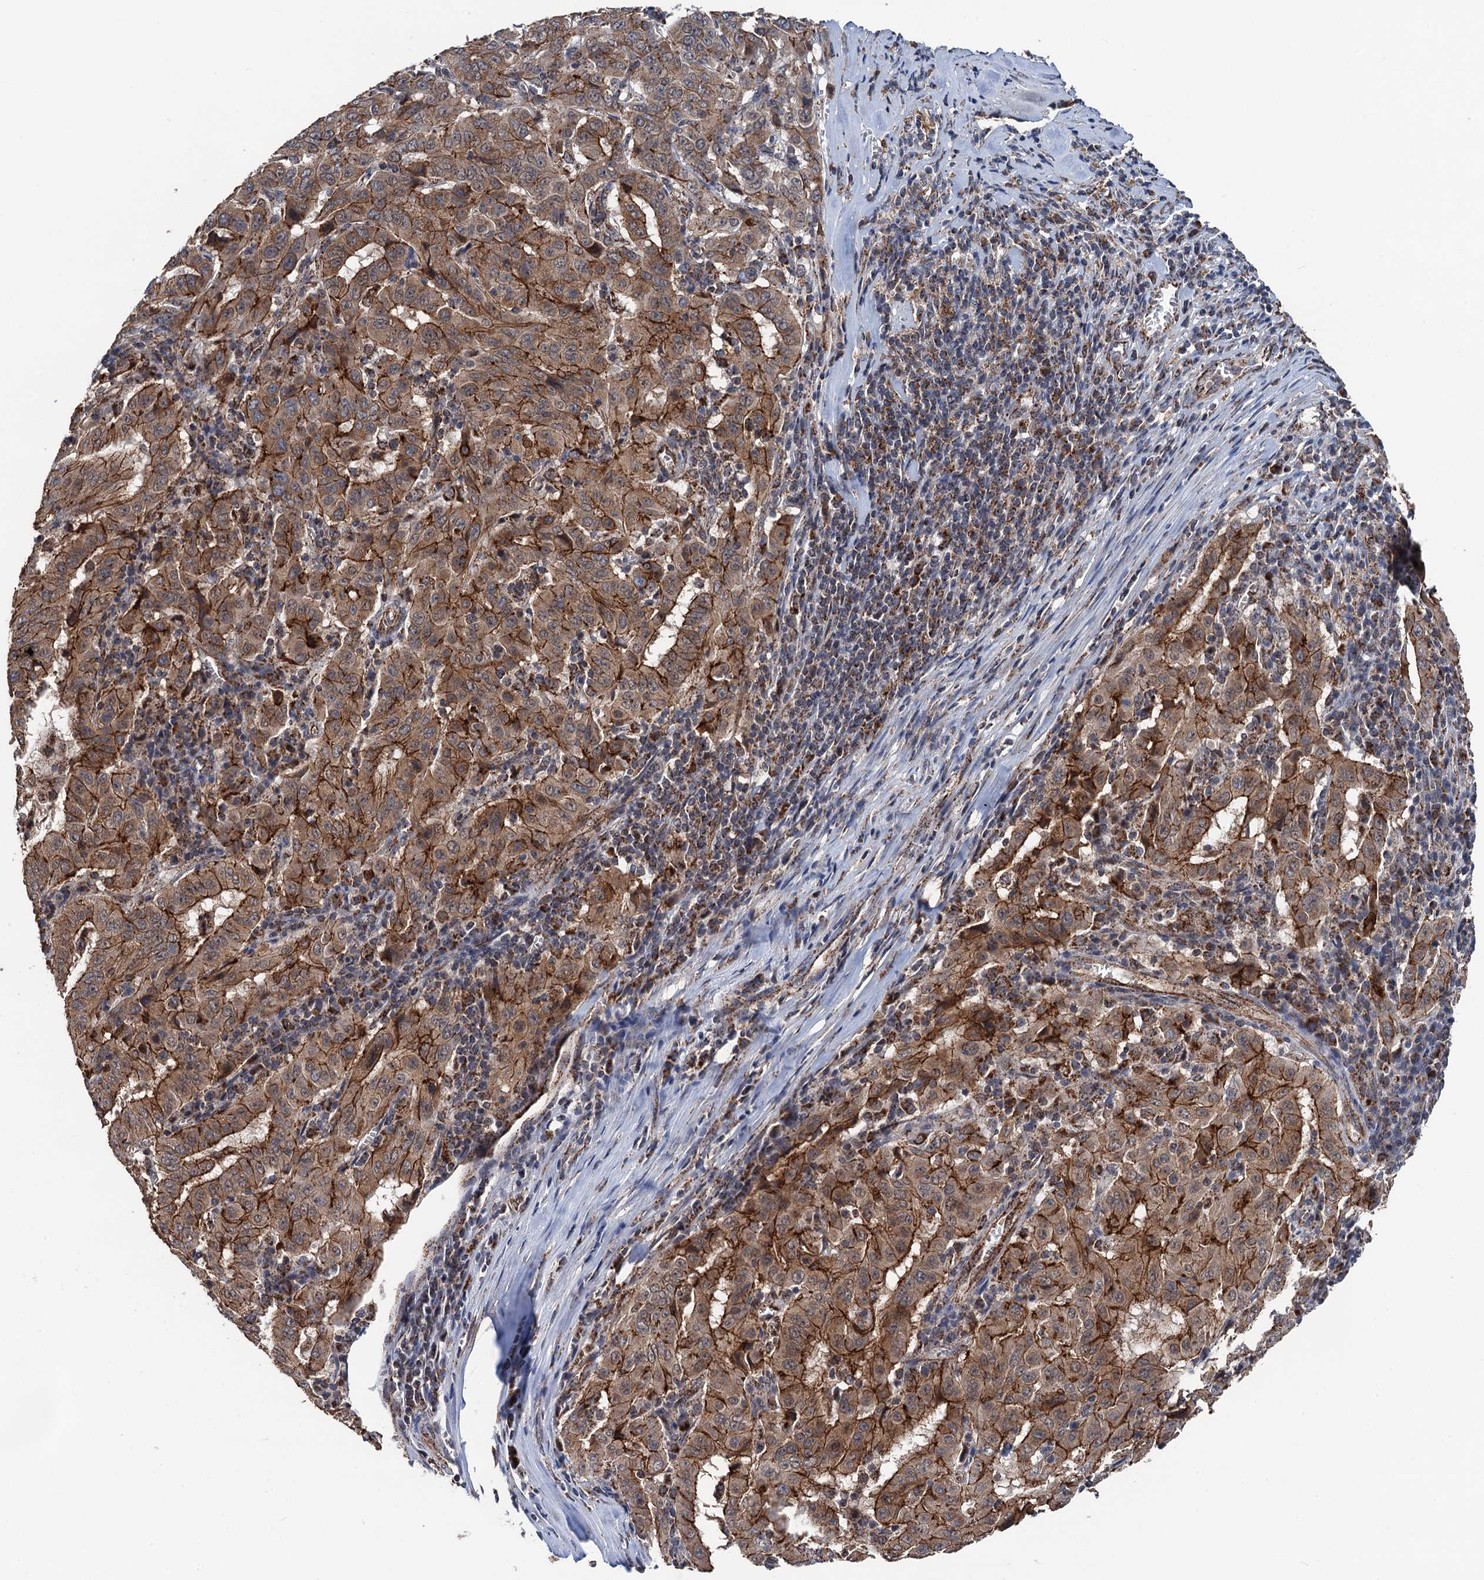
{"staining": {"intensity": "strong", "quantity": ">75%", "location": "cytoplasmic/membranous"}, "tissue": "pancreatic cancer", "cell_type": "Tumor cells", "image_type": "cancer", "snomed": [{"axis": "morphology", "description": "Adenocarcinoma, NOS"}, {"axis": "topography", "description": "Pancreas"}], "caption": "Protein staining displays strong cytoplasmic/membranous staining in approximately >75% of tumor cells in pancreatic cancer (adenocarcinoma).", "gene": "DGLUCY", "patient": {"sex": "male", "age": 63}}